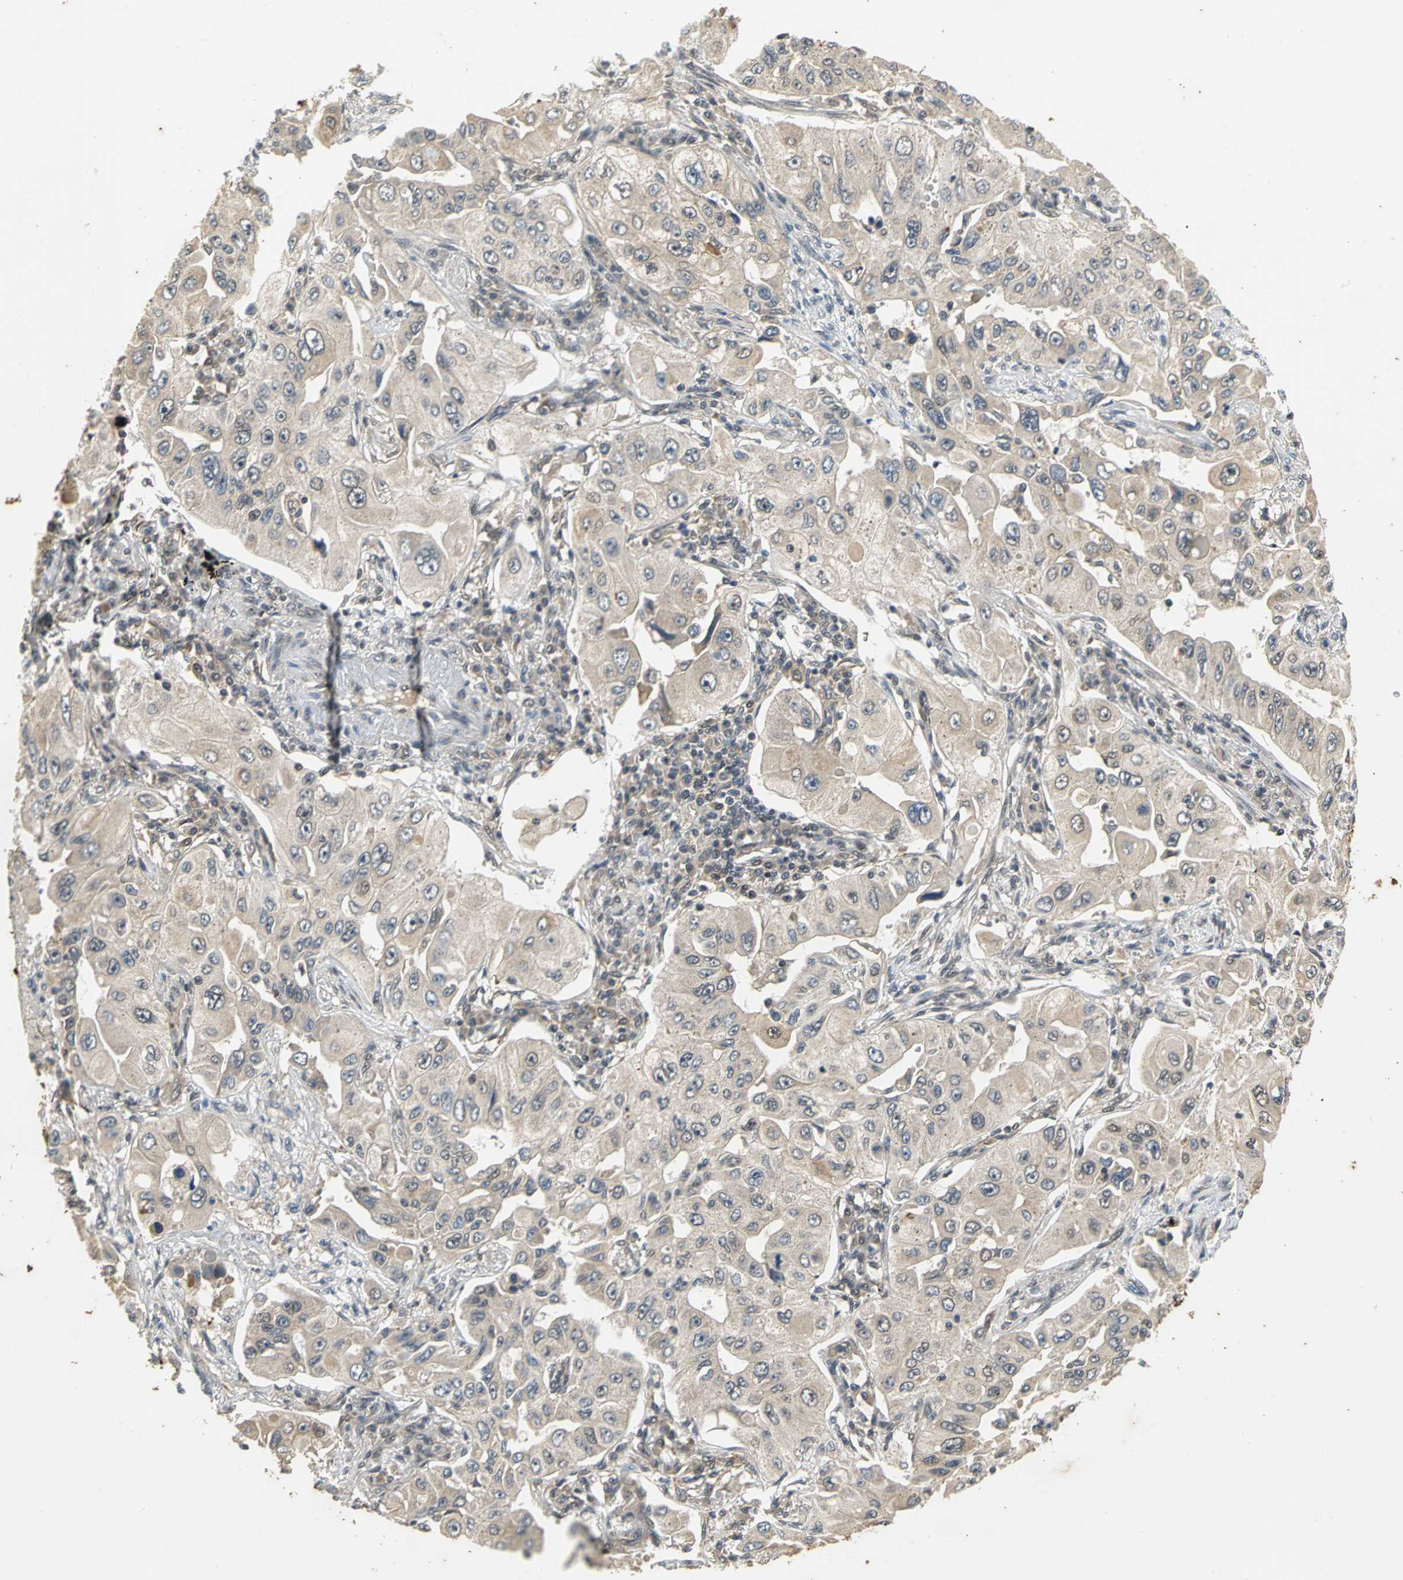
{"staining": {"intensity": "weak", "quantity": "<25%", "location": "cytoplasmic/membranous"}, "tissue": "lung cancer", "cell_type": "Tumor cells", "image_type": "cancer", "snomed": [{"axis": "morphology", "description": "Adenocarcinoma, NOS"}, {"axis": "topography", "description": "Lung"}], "caption": "Immunohistochemical staining of lung cancer displays no significant positivity in tumor cells.", "gene": "NOTCH3", "patient": {"sex": "male", "age": 84}}